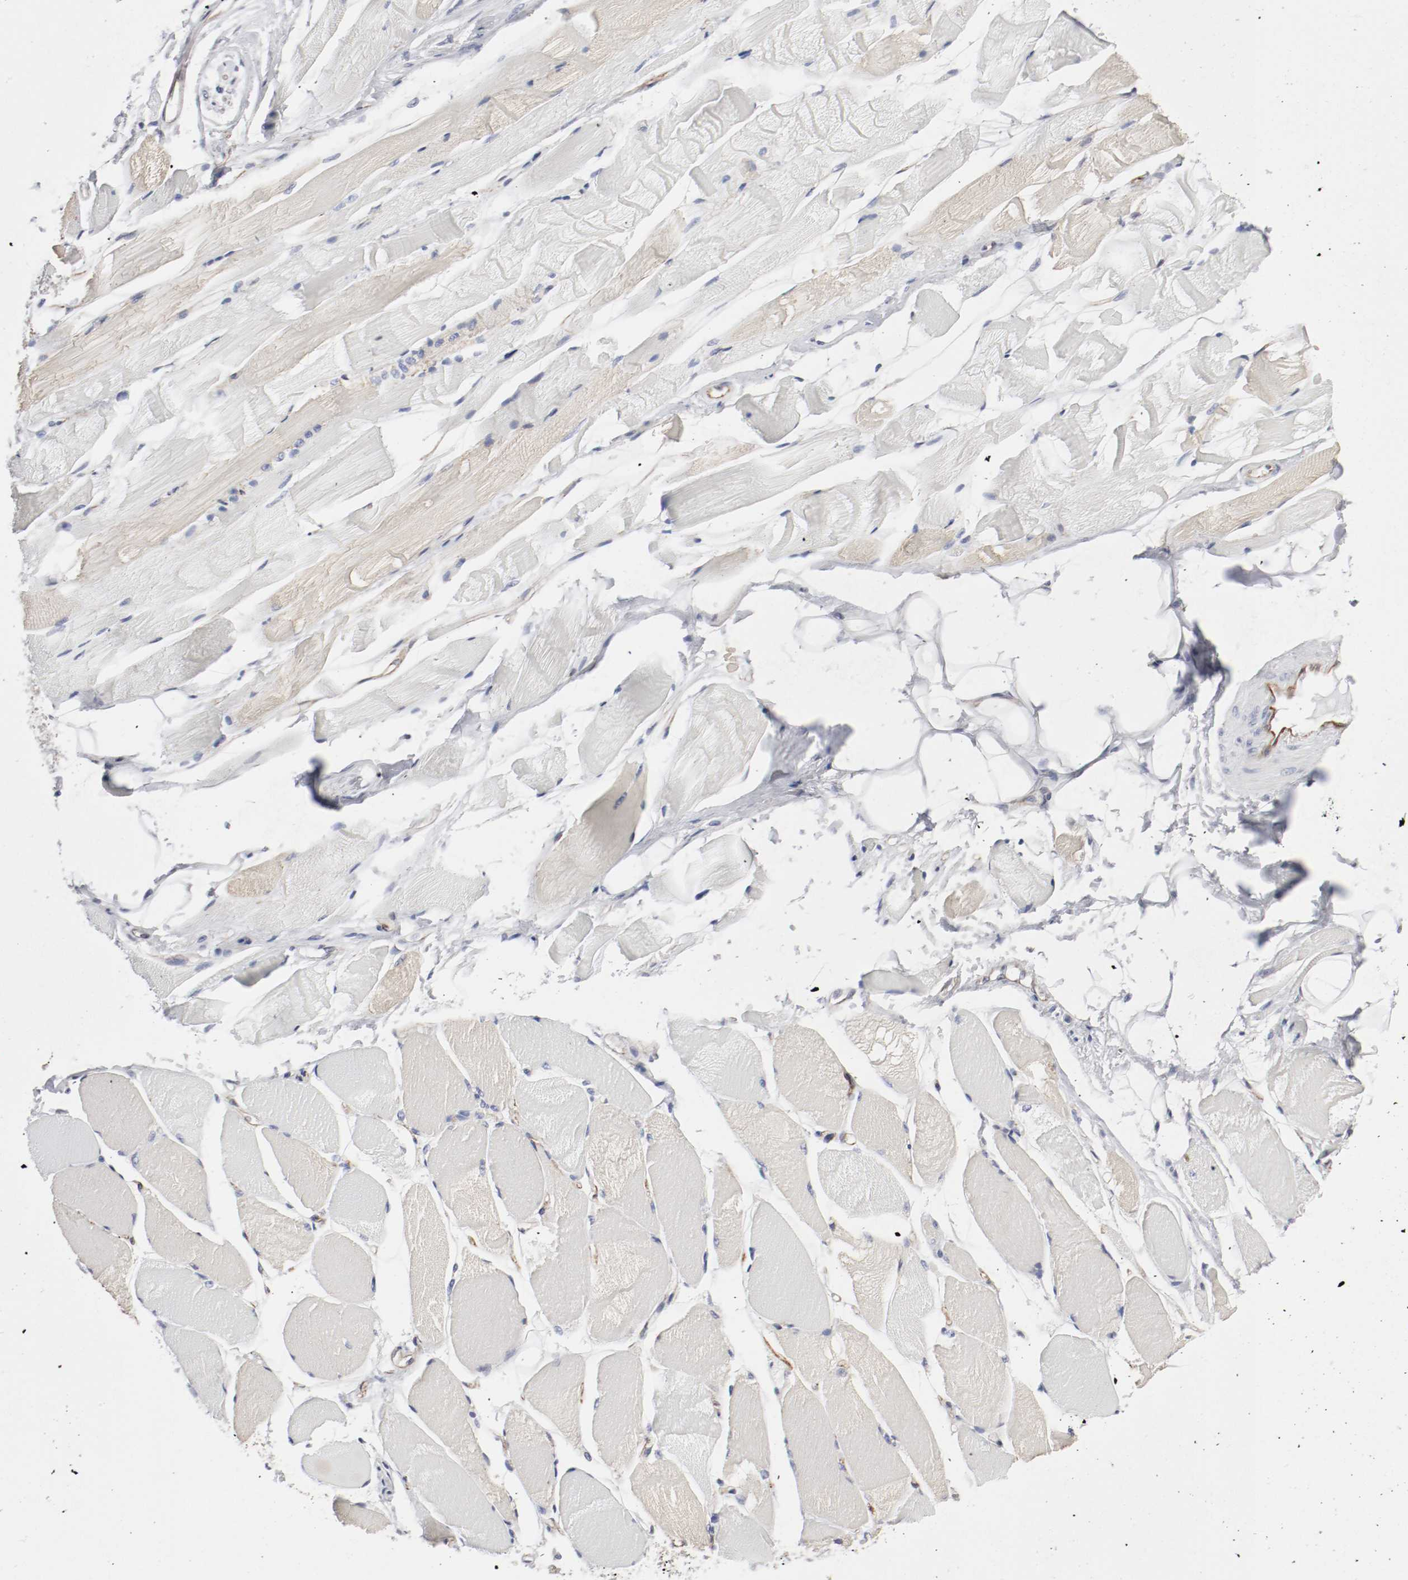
{"staining": {"intensity": "weak", "quantity": "<25%", "location": "cytoplasmic/membranous"}, "tissue": "skeletal muscle", "cell_type": "Myocytes", "image_type": "normal", "snomed": [{"axis": "morphology", "description": "Normal tissue, NOS"}, {"axis": "topography", "description": "Skeletal muscle"}, {"axis": "topography", "description": "Peripheral nerve tissue"}], "caption": "Immunohistochemistry (IHC) photomicrograph of benign human skeletal muscle stained for a protein (brown), which displays no positivity in myocytes. The staining is performed using DAB brown chromogen with nuclei counter-stained in using hematoxylin.", "gene": "GIT1", "patient": {"sex": "female", "age": 84}}